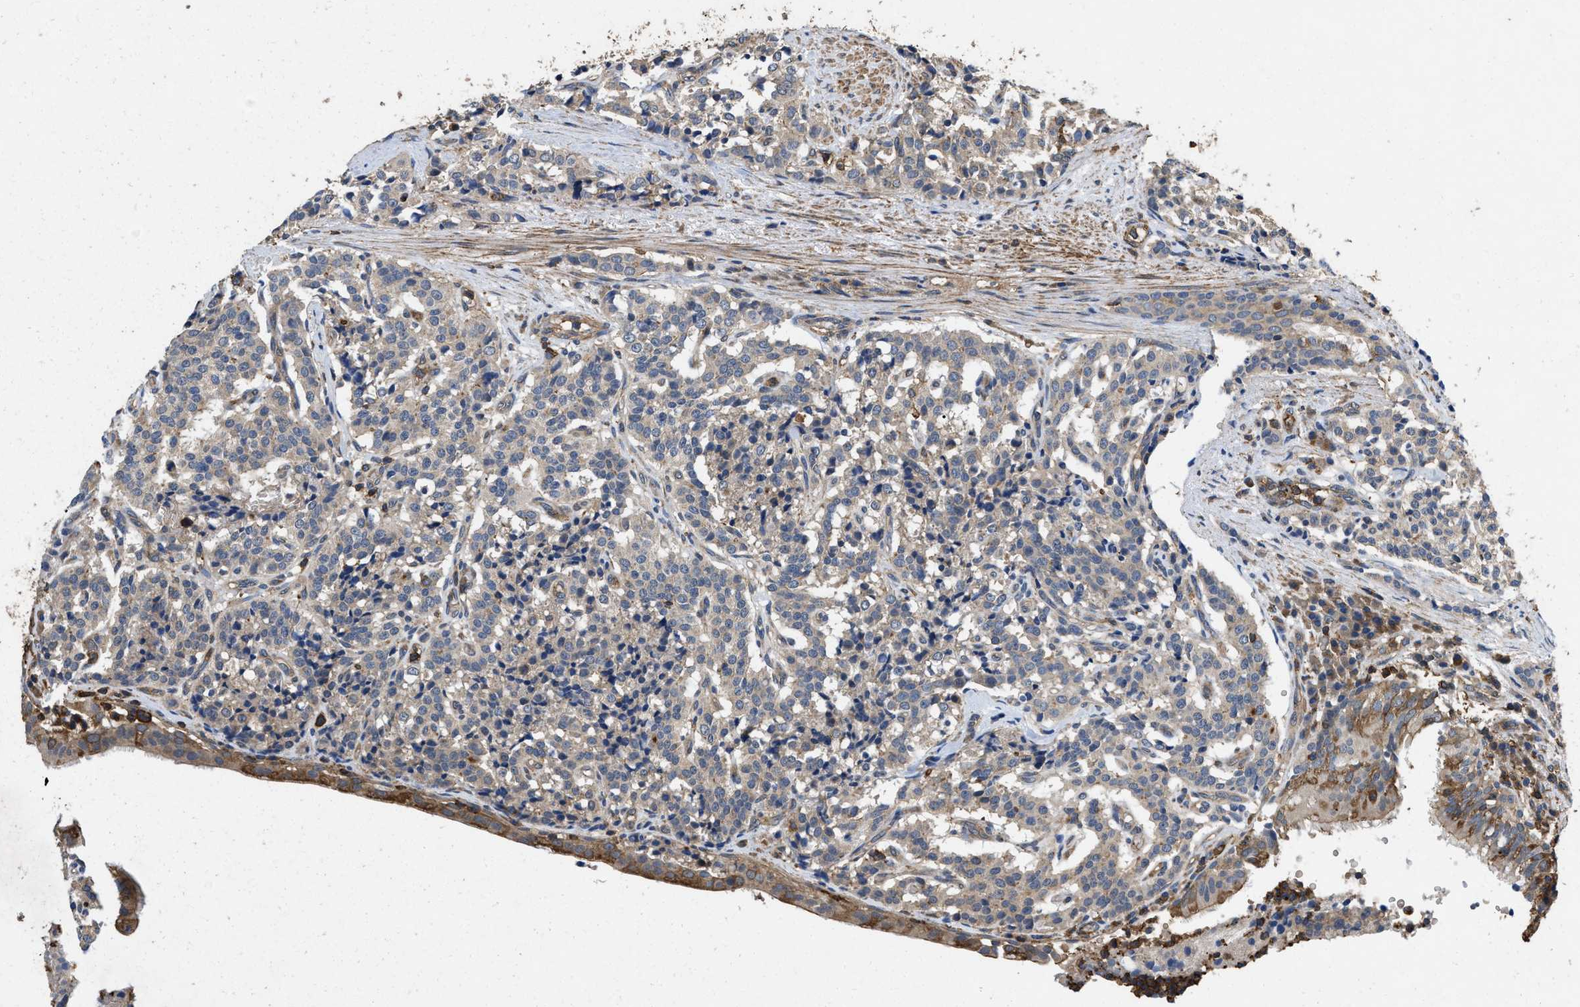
{"staining": {"intensity": "negative", "quantity": "none", "location": "none"}, "tissue": "carcinoid", "cell_type": "Tumor cells", "image_type": "cancer", "snomed": [{"axis": "morphology", "description": "Carcinoid, malignant, NOS"}, {"axis": "topography", "description": "Lung"}], "caption": "The immunohistochemistry photomicrograph has no significant staining in tumor cells of malignant carcinoid tissue. (Brightfield microscopy of DAB immunohistochemistry (IHC) at high magnification).", "gene": "LINGO2", "patient": {"sex": "male", "age": 30}}